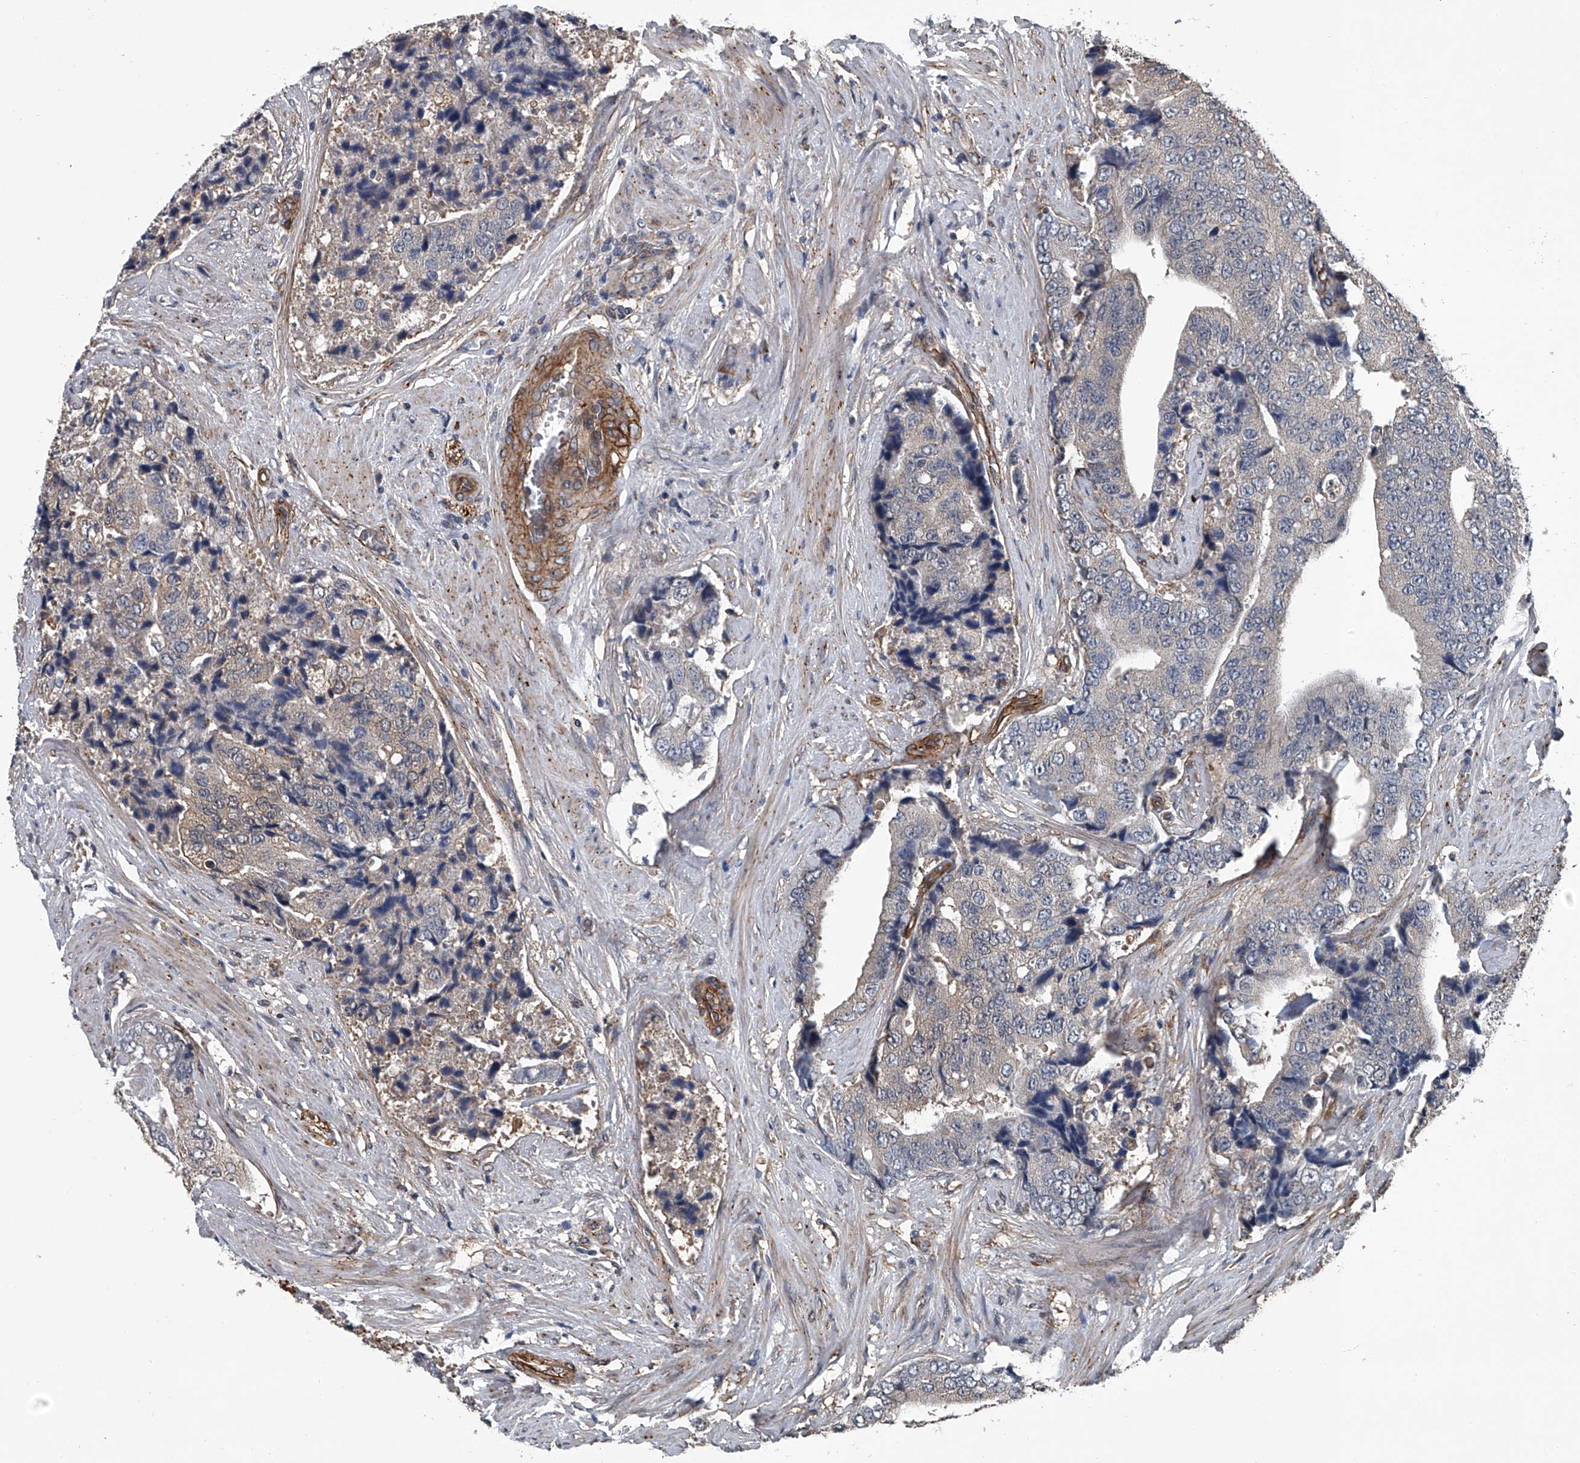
{"staining": {"intensity": "negative", "quantity": "none", "location": "none"}, "tissue": "prostate cancer", "cell_type": "Tumor cells", "image_type": "cancer", "snomed": [{"axis": "morphology", "description": "Adenocarcinoma, High grade"}, {"axis": "topography", "description": "Prostate"}], "caption": "The micrograph displays no significant positivity in tumor cells of prostate high-grade adenocarcinoma.", "gene": "LDLRAD2", "patient": {"sex": "male", "age": 70}}